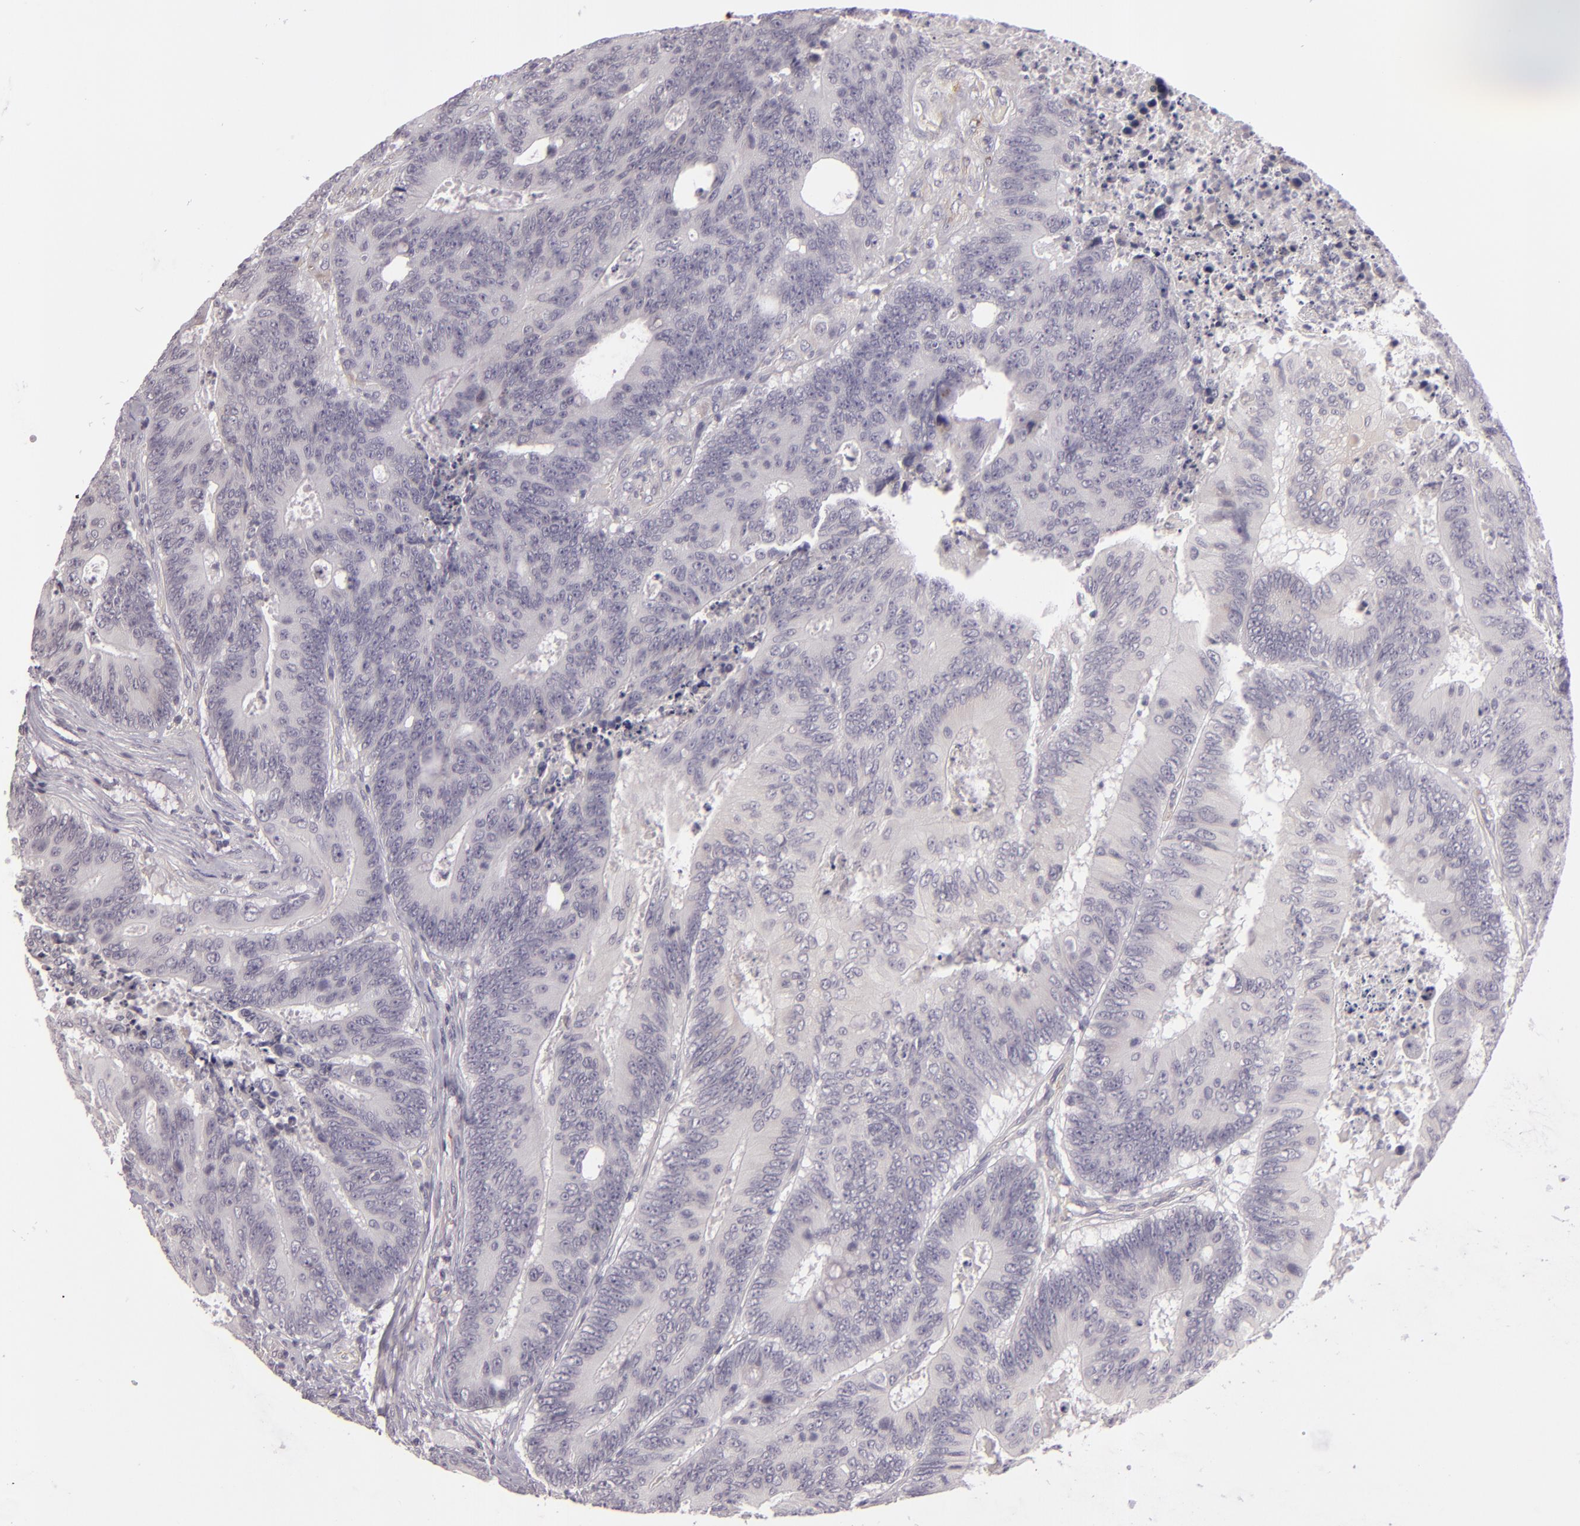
{"staining": {"intensity": "negative", "quantity": "none", "location": "none"}, "tissue": "colorectal cancer", "cell_type": "Tumor cells", "image_type": "cancer", "snomed": [{"axis": "morphology", "description": "Adenocarcinoma, NOS"}, {"axis": "topography", "description": "Colon"}], "caption": "IHC histopathology image of neoplastic tissue: human colorectal cancer (adenocarcinoma) stained with DAB reveals no significant protein expression in tumor cells. (Brightfield microscopy of DAB (3,3'-diaminobenzidine) immunohistochemistry at high magnification).", "gene": "EGFL6", "patient": {"sex": "male", "age": 65}}